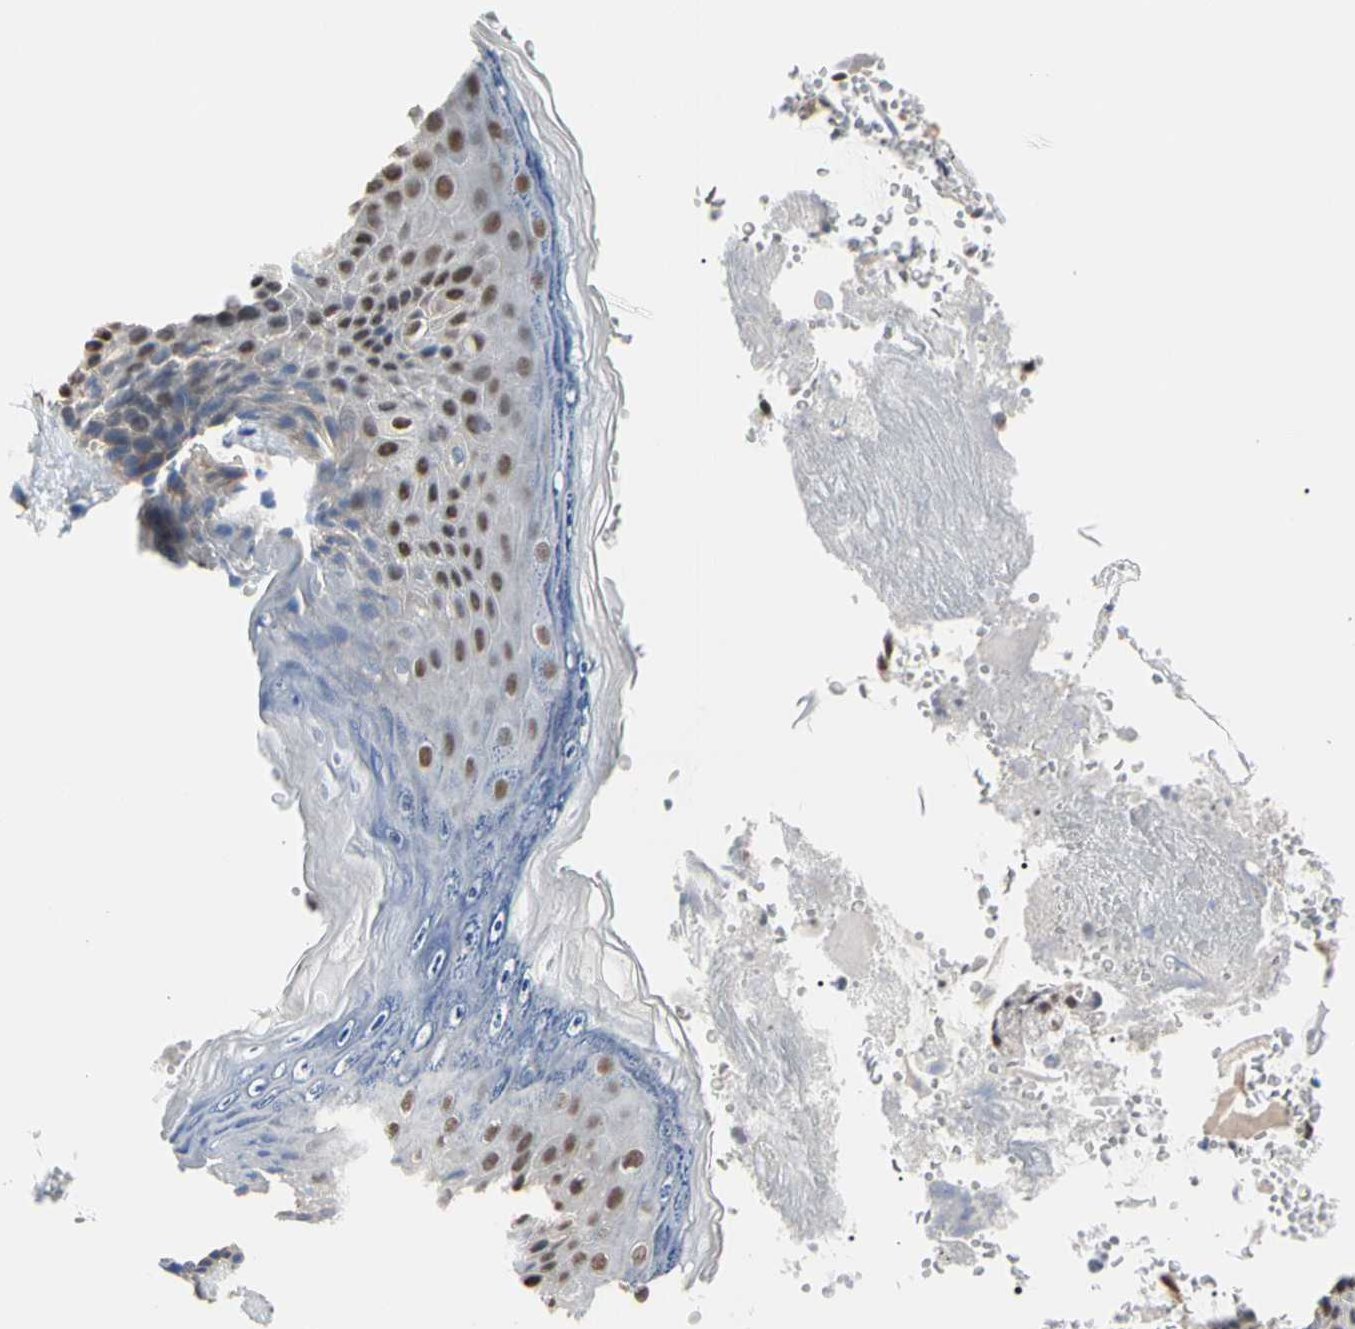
{"staining": {"intensity": "moderate", "quantity": ">75%", "location": "nuclear"}, "tissue": "skin", "cell_type": "Epidermal cells", "image_type": "normal", "snomed": [{"axis": "morphology", "description": "Normal tissue, NOS"}, {"axis": "topography", "description": "Anal"}], "caption": "Epidermal cells show medium levels of moderate nuclear staining in approximately >75% of cells in unremarkable skin.", "gene": "FAM98B", "patient": {"sex": "female", "age": 46}}